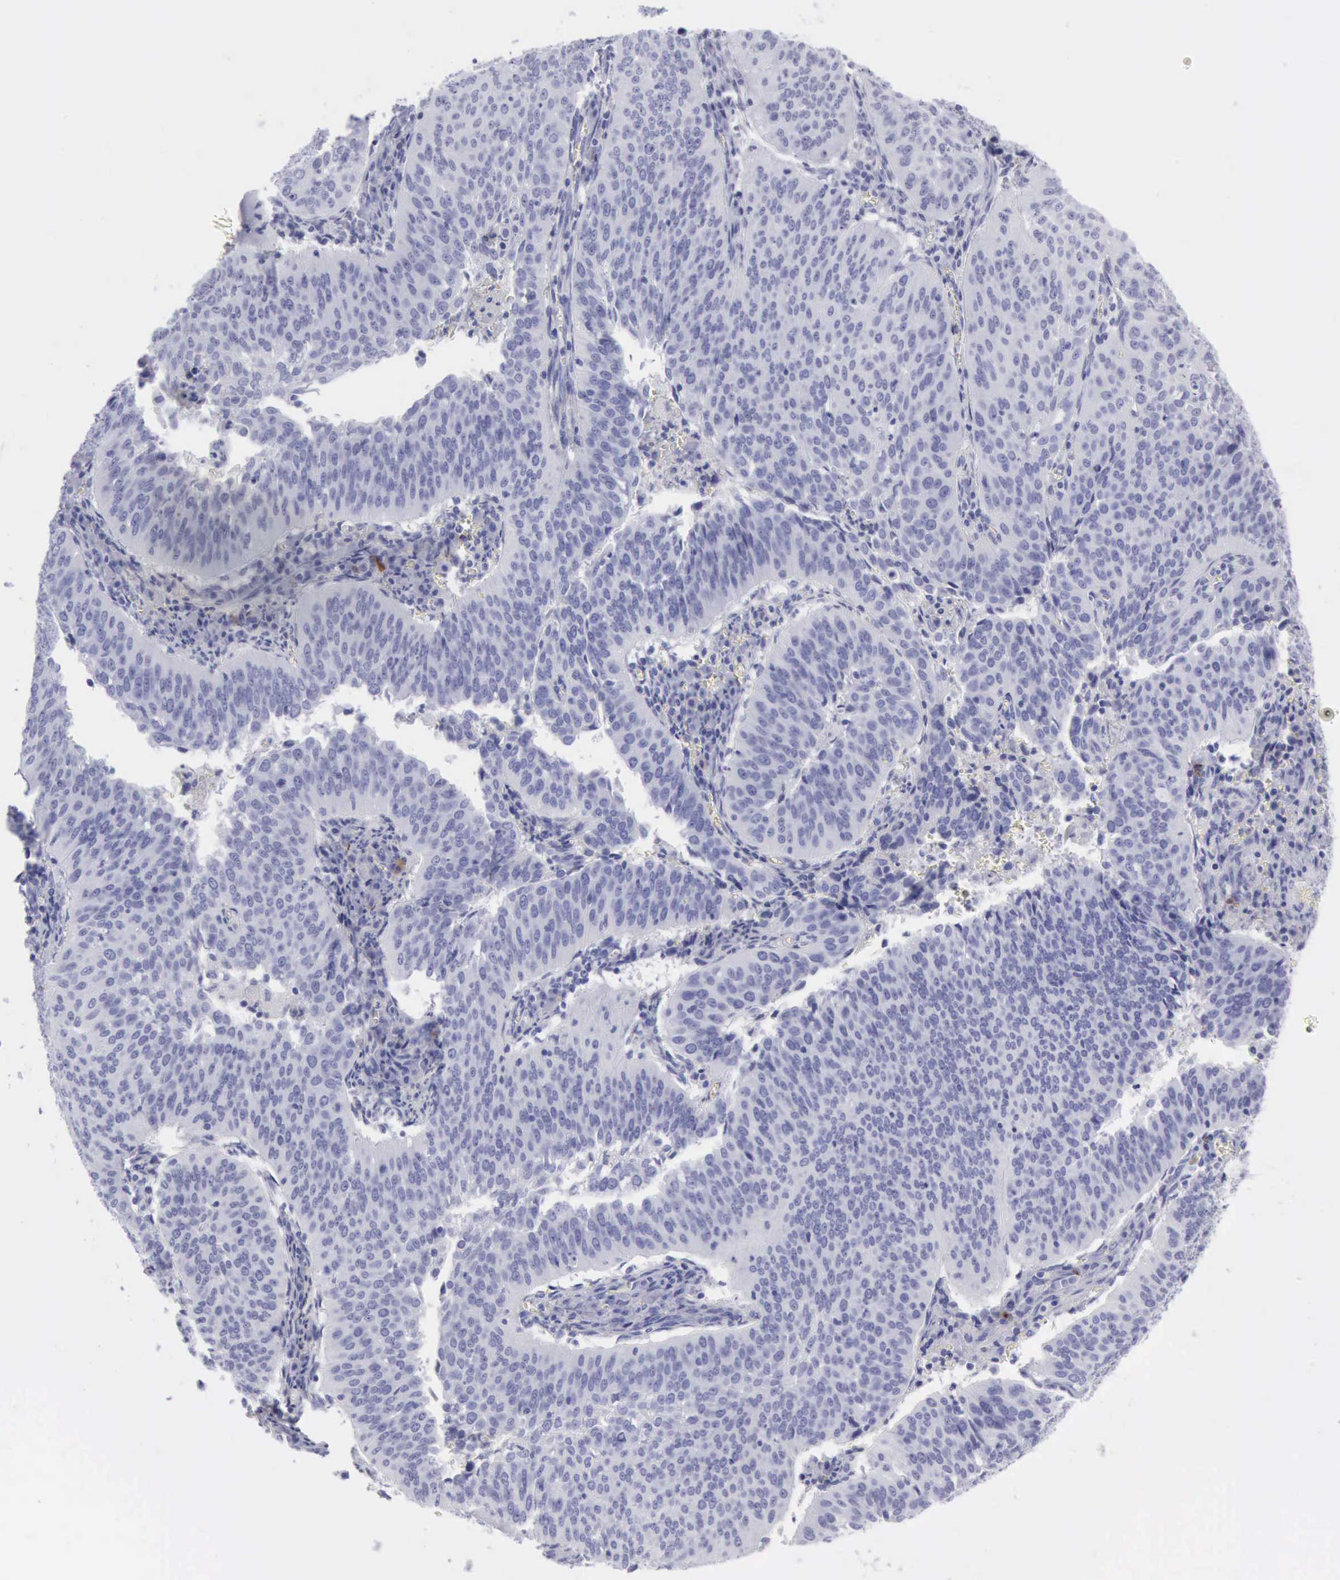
{"staining": {"intensity": "negative", "quantity": "none", "location": "none"}, "tissue": "cervical cancer", "cell_type": "Tumor cells", "image_type": "cancer", "snomed": [{"axis": "morphology", "description": "Squamous cell carcinoma, NOS"}, {"axis": "topography", "description": "Cervix"}], "caption": "Cervical cancer (squamous cell carcinoma) stained for a protein using IHC shows no positivity tumor cells.", "gene": "NCAM1", "patient": {"sex": "female", "age": 39}}